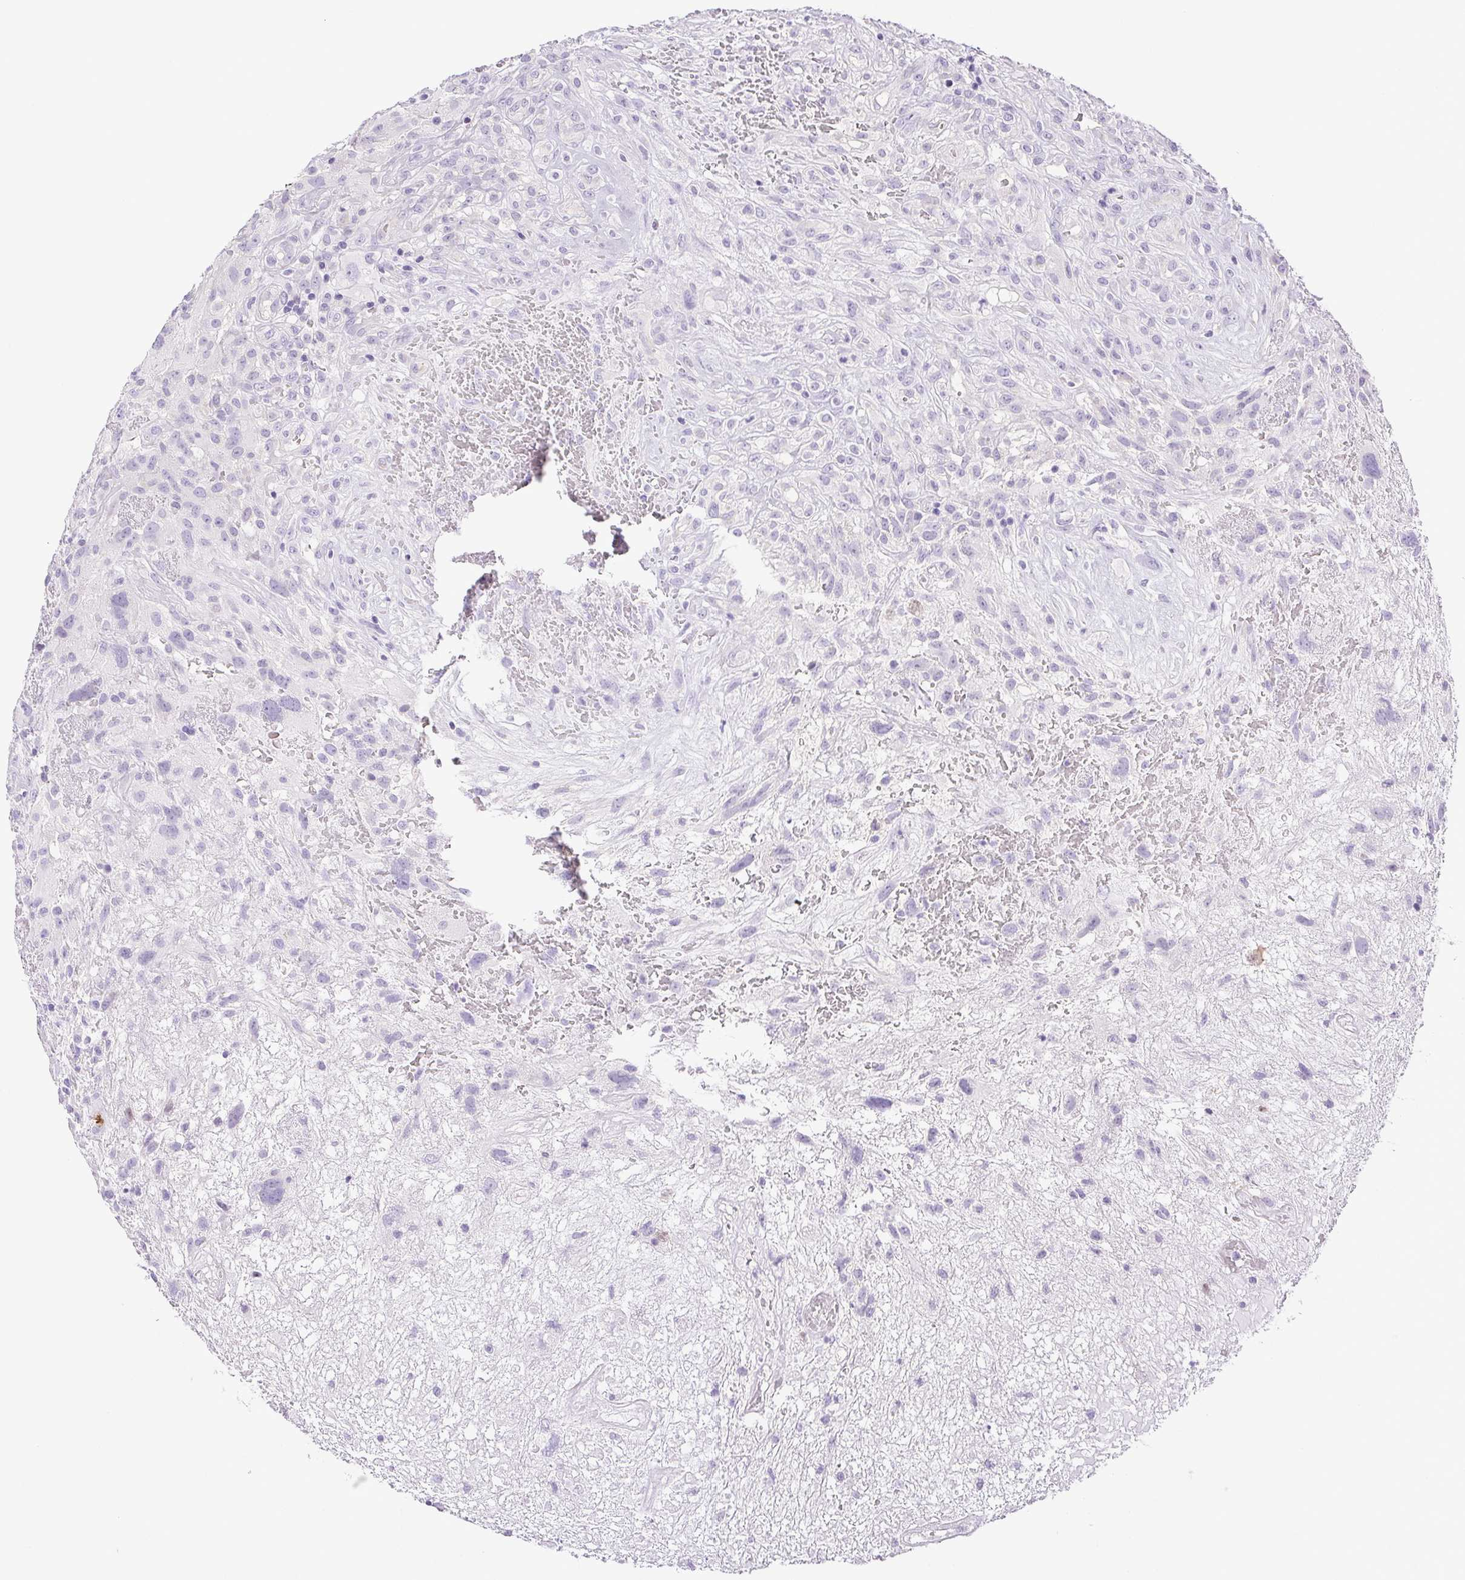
{"staining": {"intensity": "negative", "quantity": "none", "location": "none"}, "tissue": "glioma", "cell_type": "Tumor cells", "image_type": "cancer", "snomed": [{"axis": "morphology", "description": "Glioma, malignant, High grade"}, {"axis": "topography", "description": "Brain"}], "caption": "Image shows no protein staining in tumor cells of malignant high-grade glioma tissue. (DAB (3,3'-diaminobenzidine) immunohistochemistry visualized using brightfield microscopy, high magnification).", "gene": "PAPPA2", "patient": {"sex": "male", "age": 46}}